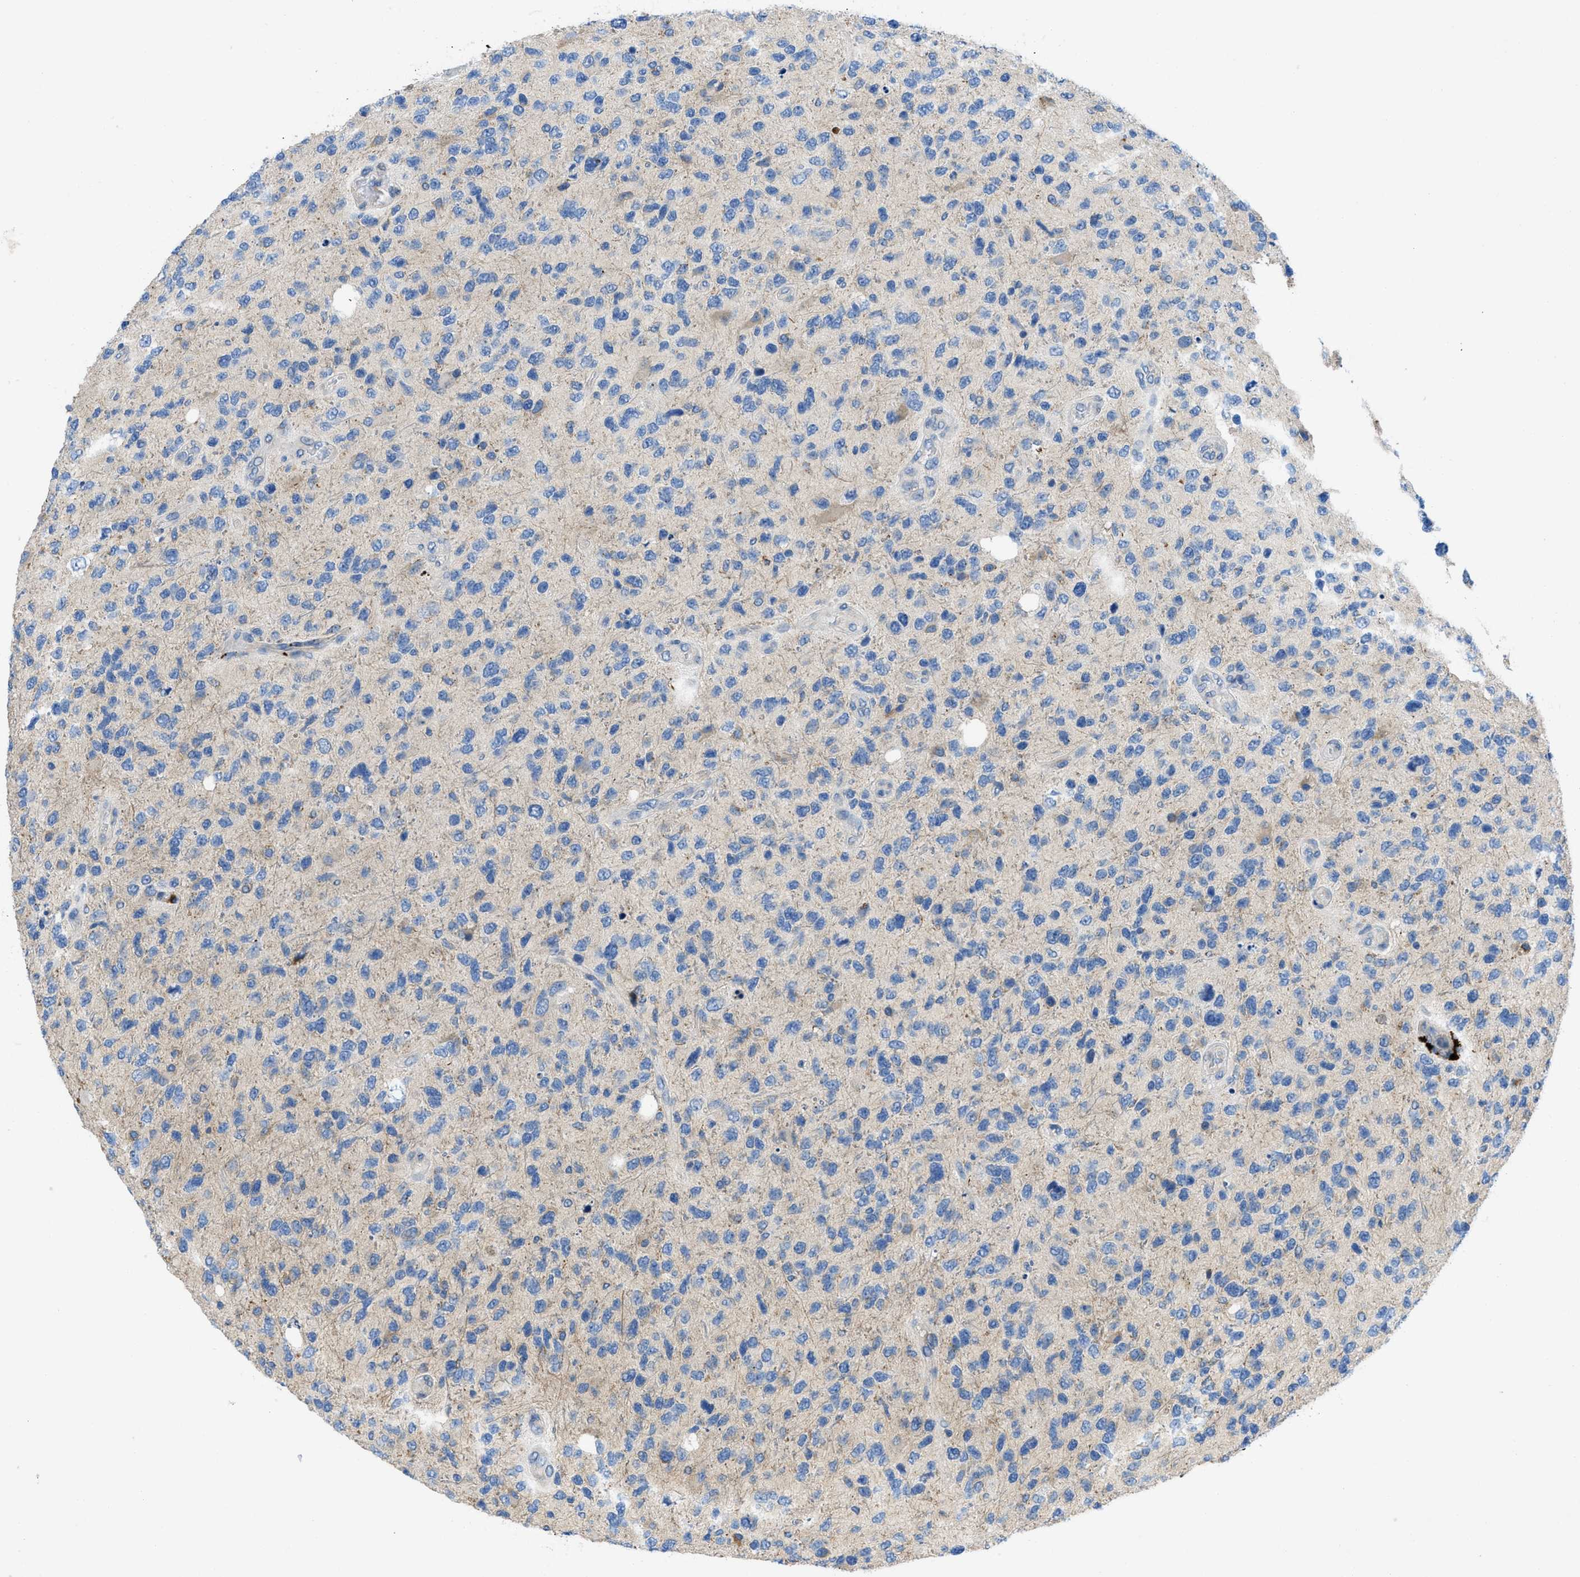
{"staining": {"intensity": "weak", "quantity": "<25%", "location": "cytoplasmic/membranous"}, "tissue": "glioma", "cell_type": "Tumor cells", "image_type": "cancer", "snomed": [{"axis": "morphology", "description": "Glioma, malignant, High grade"}, {"axis": "topography", "description": "Brain"}], "caption": "Immunohistochemistry (IHC) histopathology image of human malignant glioma (high-grade) stained for a protein (brown), which demonstrates no expression in tumor cells.", "gene": "TMEM248", "patient": {"sex": "female", "age": 58}}